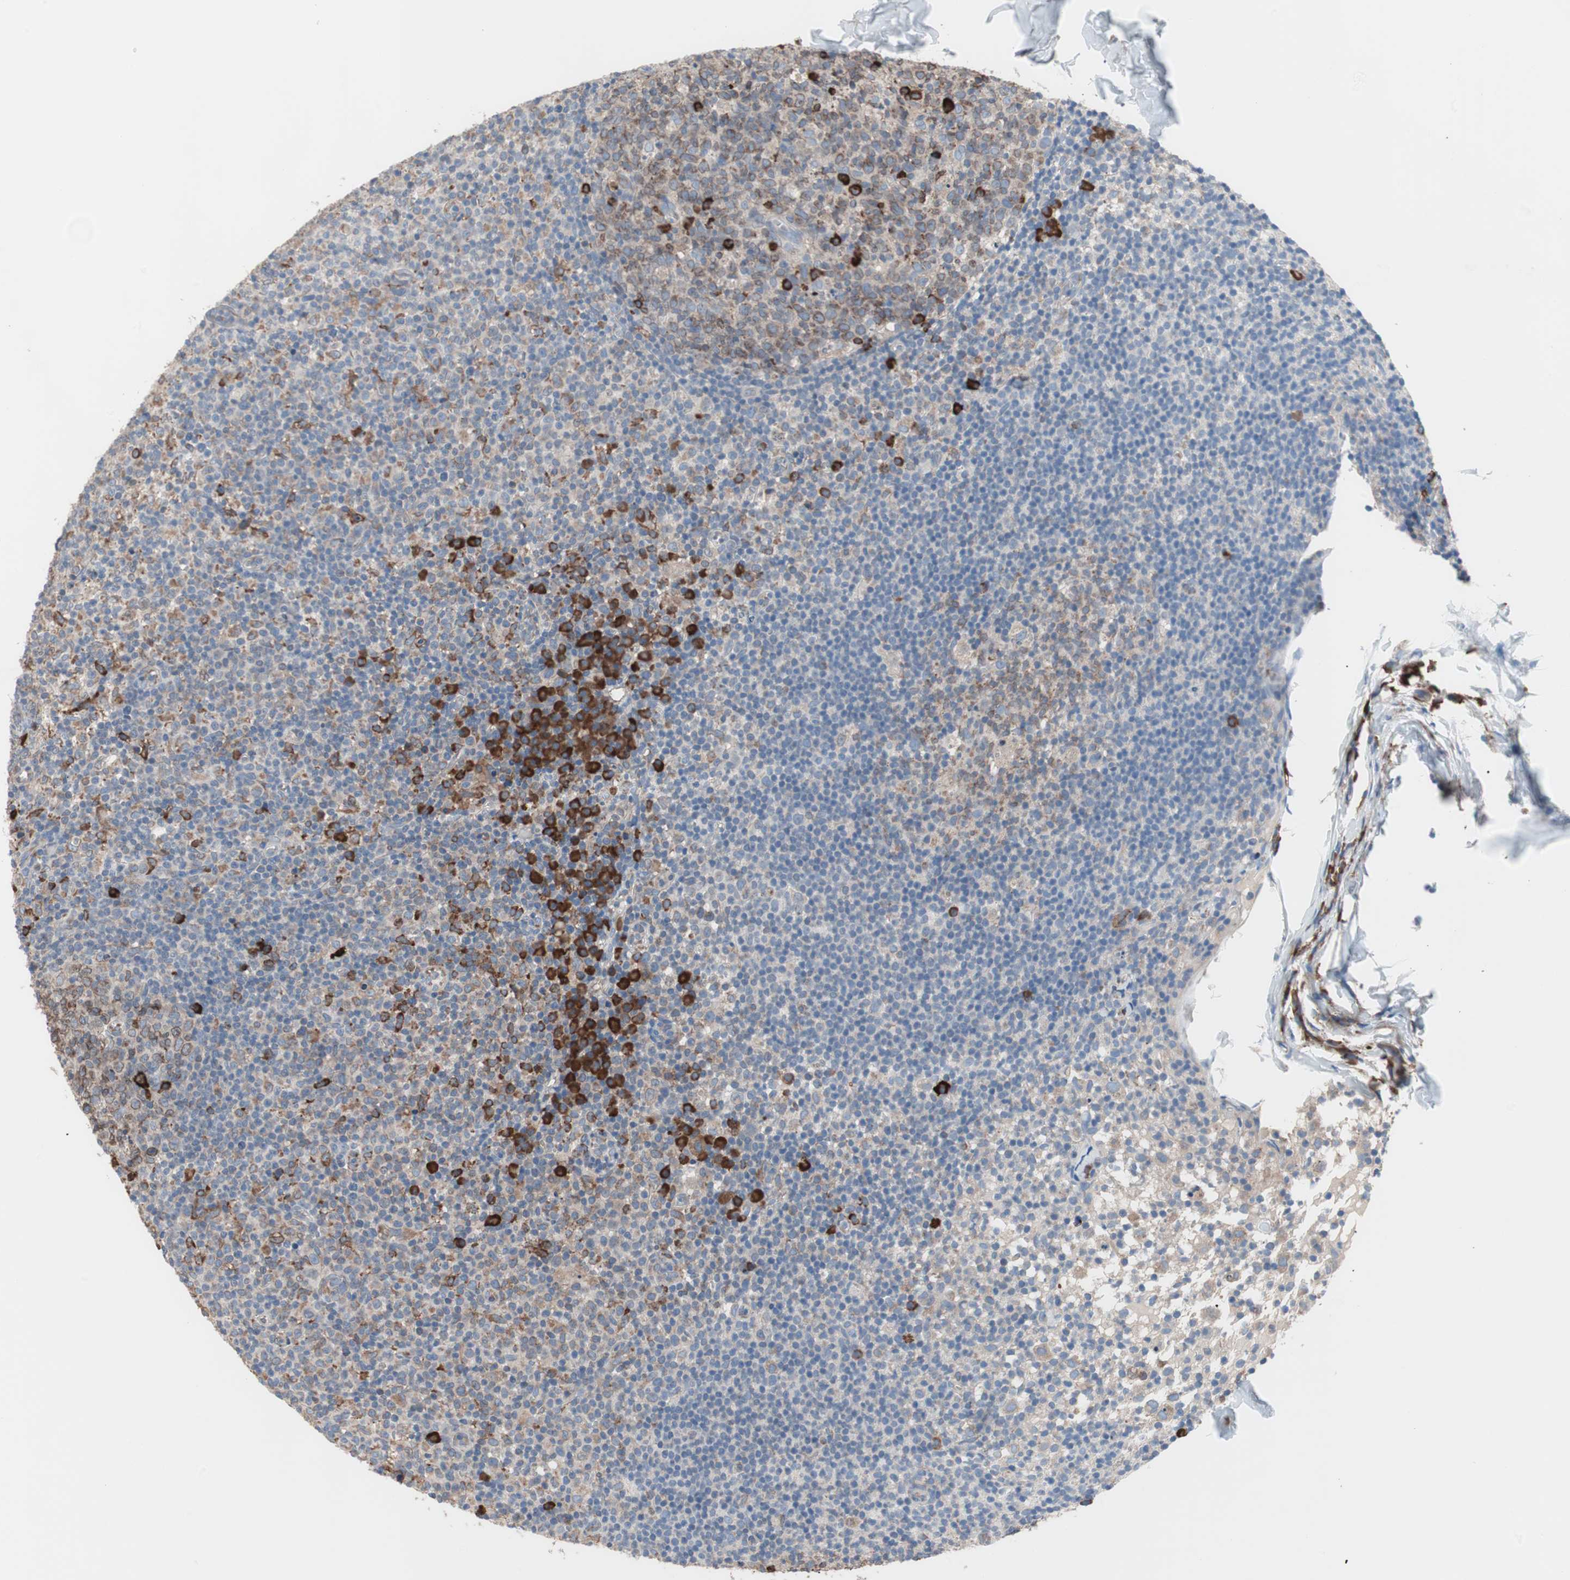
{"staining": {"intensity": "strong", "quantity": "<25%", "location": "cytoplasmic/membranous"}, "tissue": "lymph node", "cell_type": "Germinal center cells", "image_type": "normal", "snomed": [{"axis": "morphology", "description": "Normal tissue, NOS"}, {"axis": "morphology", "description": "Inflammation, NOS"}, {"axis": "topography", "description": "Lymph node"}], "caption": "Immunohistochemistry (IHC) photomicrograph of normal lymph node stained for a protein (brown), which shows medium levels of strong cytoplasmic/membranous staining in approximately <25% of germinal center cells.", "gene": "SLC27A4", "patient": {"sex": "male", "age": 55}}